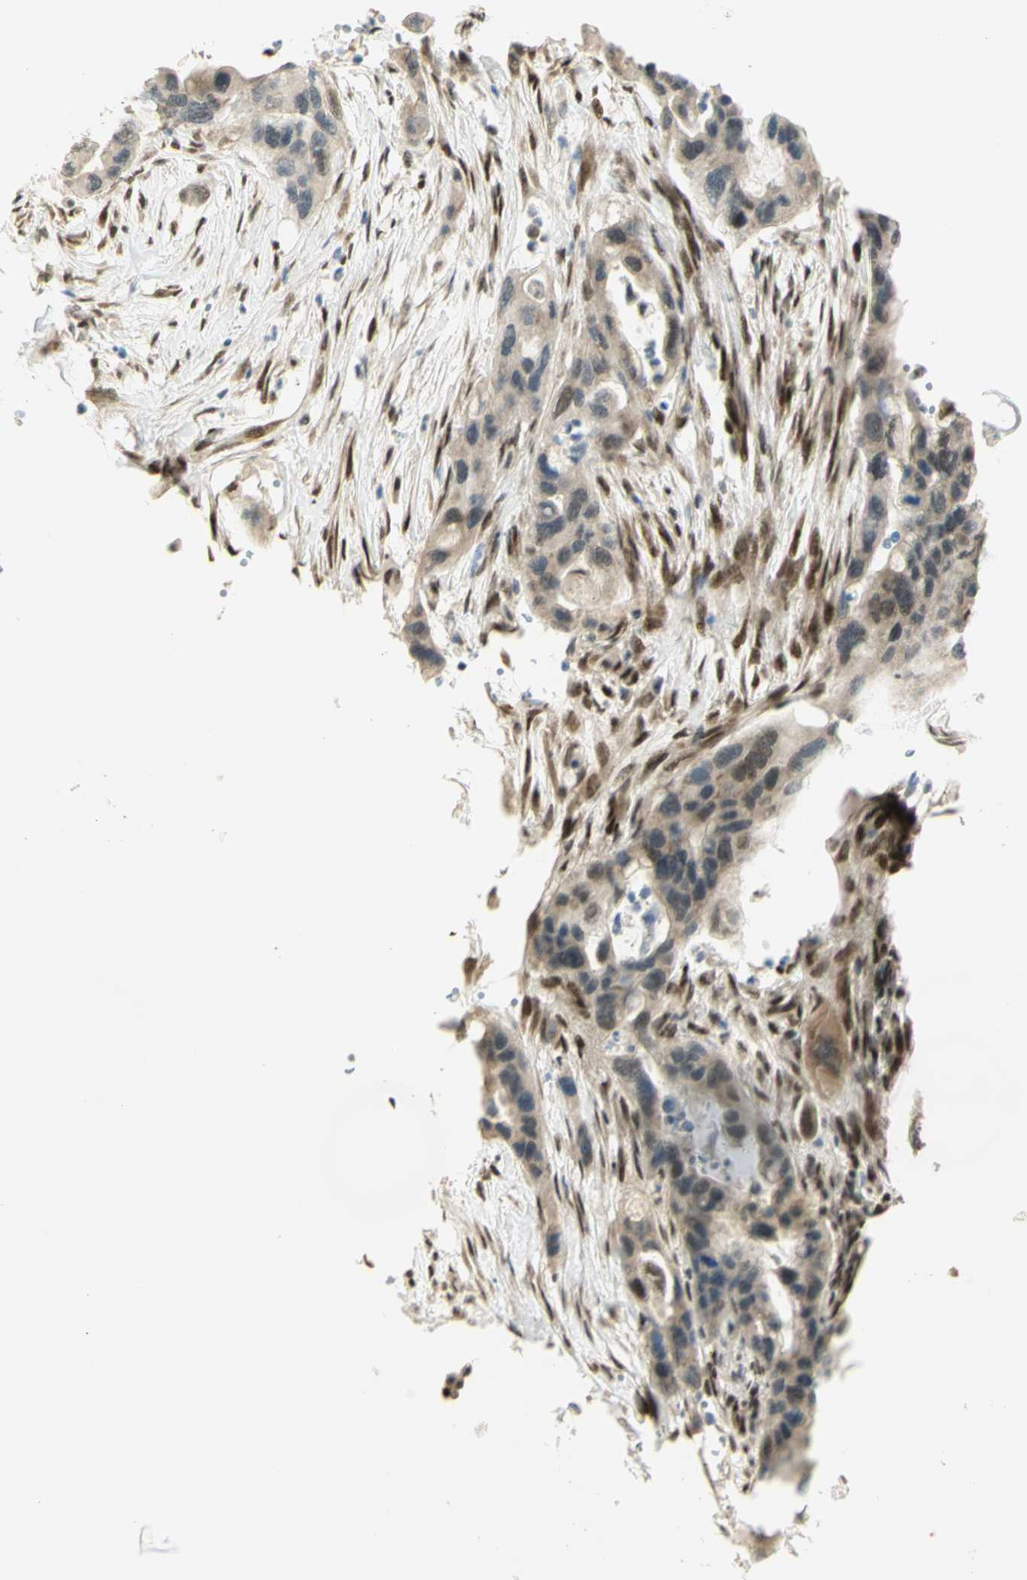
{"staining": {"intensity": "weak", "quantity": "25%-75%", "location": "nuclear"}, "tissue": "pancreatic cancer", "cell_type": "Tumor cells", "image_type": "cancer", "snomed": [{"axis": "morphology", "description": "Adenocarcinoma, NOS"}, {"axis": "topography", "description": "Pancreas"}], "caption": "Immunohistochemistry (IHC) photomicrograph of pancreatic cancer stained for a protein (brown), which reveals low levels of weak nuclear staining in approximately 25%-75% of tumor cells.", "gene": "DDX1", "patient": {"sex": "female", "age": 71}}